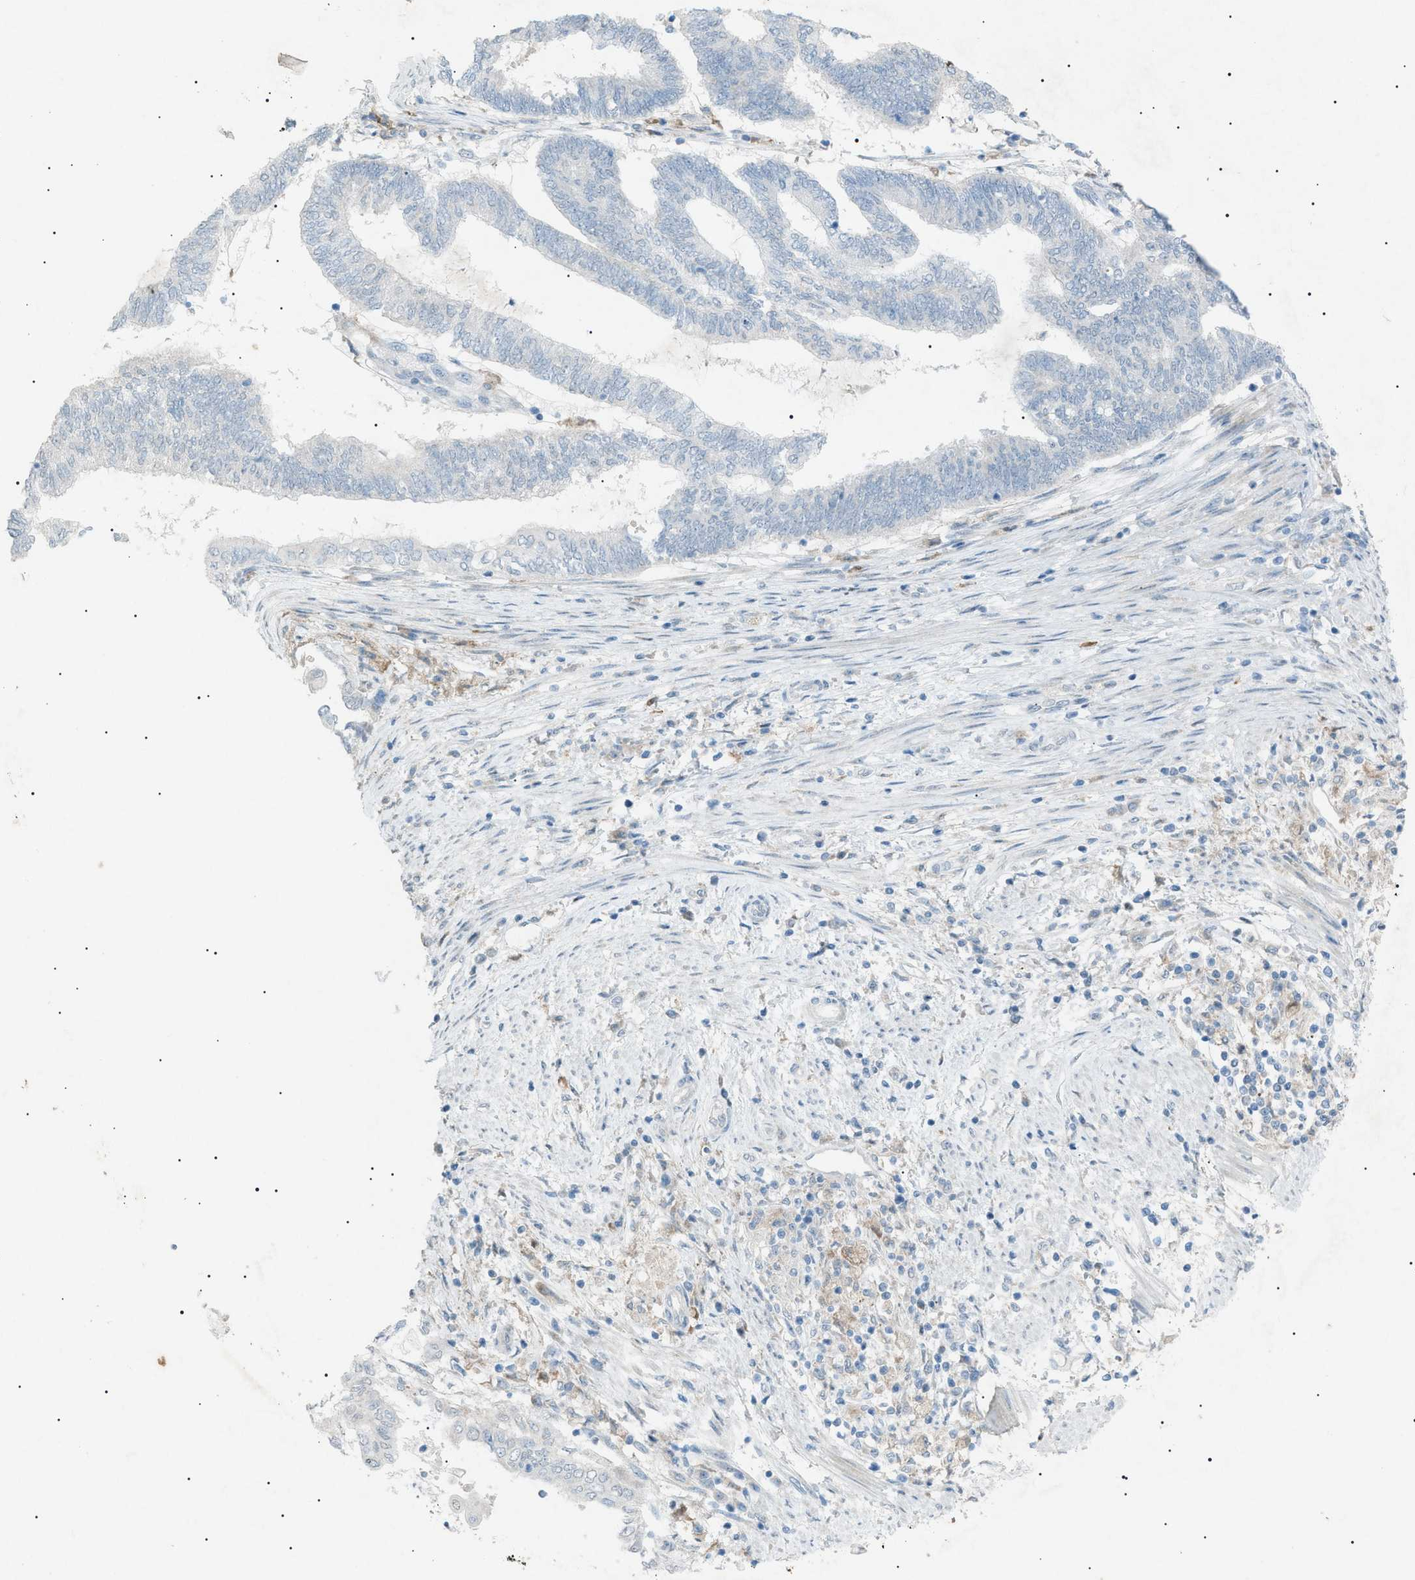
{"staining": {"intensity": "negative", "quantity": "none", "location": "none"}, "tissue": "endometrial cancer", "cell_type": "Tumor cells", "image_type": "cancer", "snomed": [{"axis": "morphology", "description": "Adenocarcinoma, NOS"}, {"axis": "topography", "description": "Uterus"}, {"axis": "topography", "description": "Endometrium"}], "caption": "Immunohistochemical staining of human endometrial cancer (adenocarcinoma) shows no significant positivity in tumor cells.", "gene": "BTK", "patient": {"sex": "female", "age": 70}}